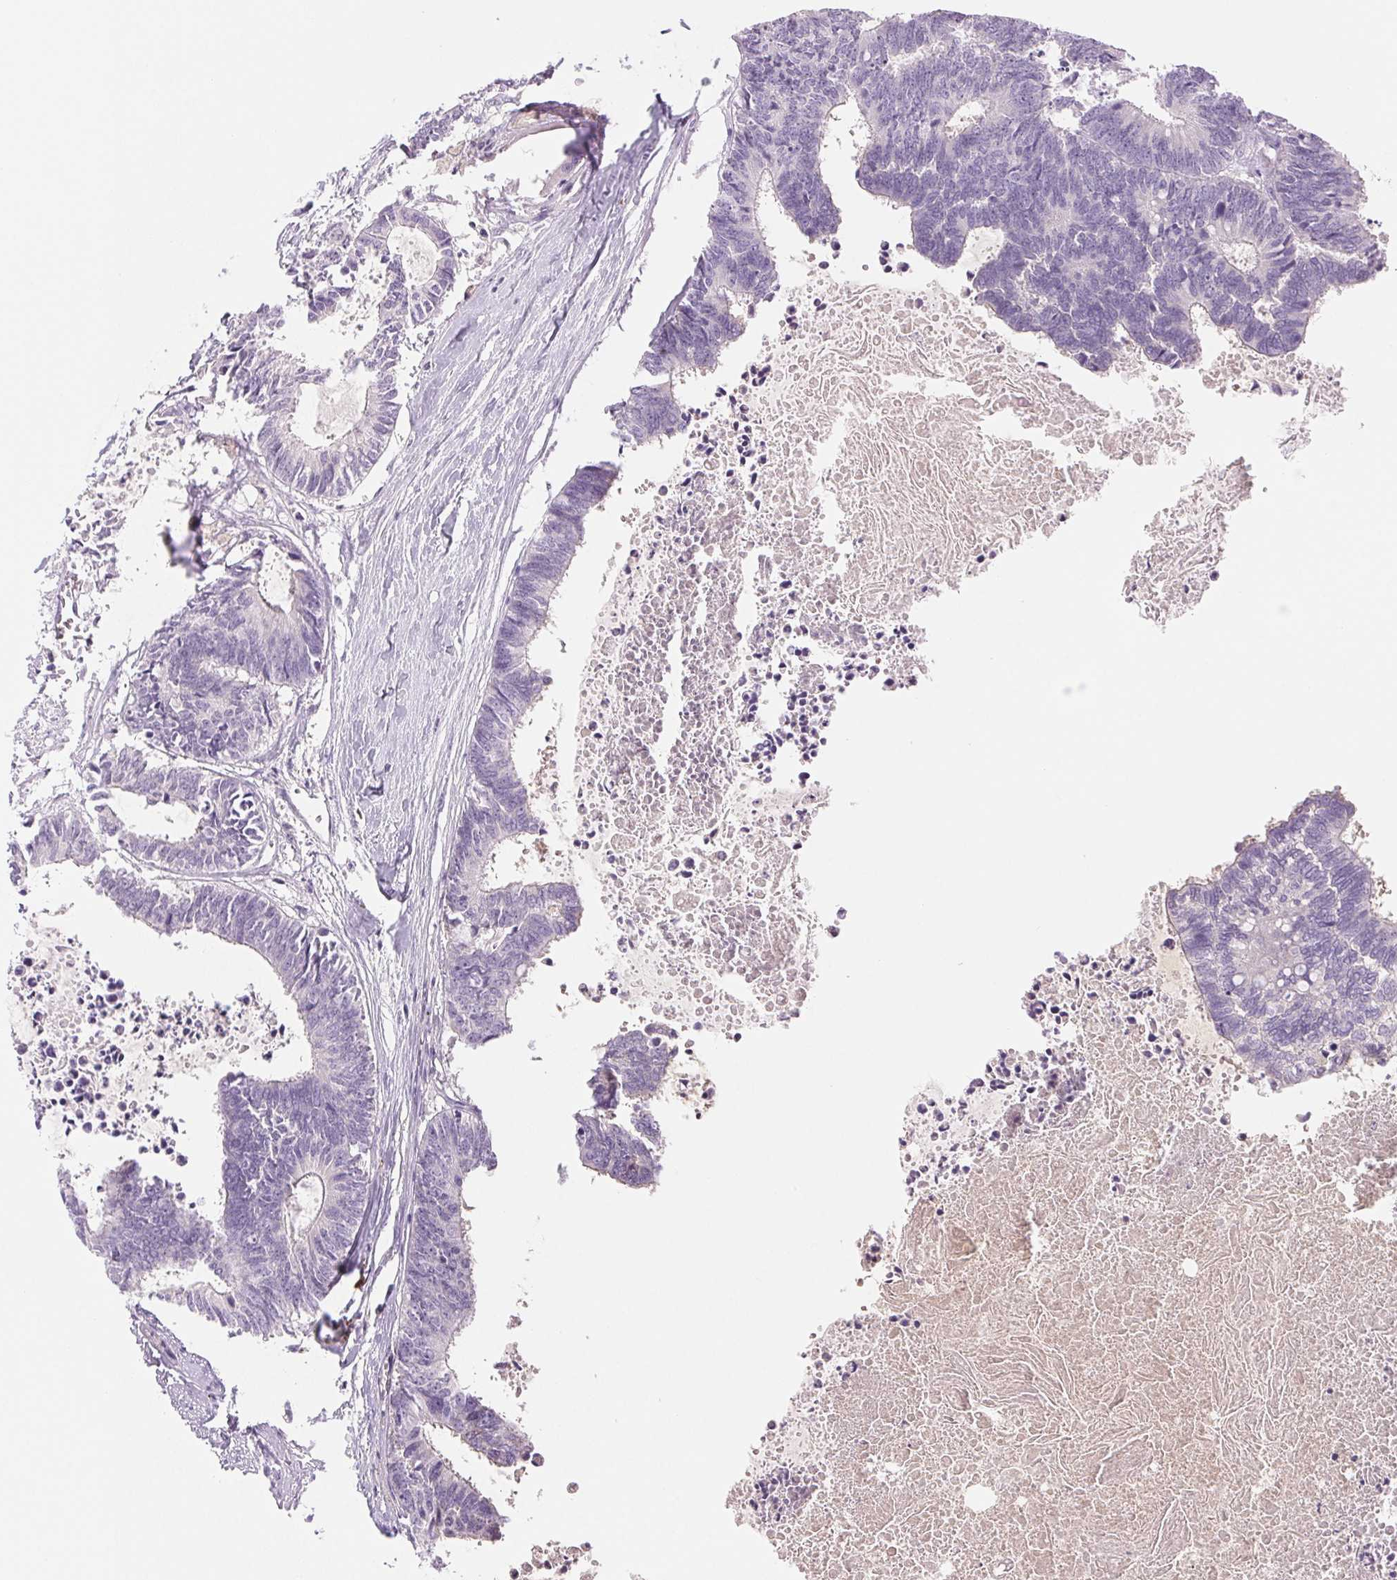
{"staining": {"intensity": "negative", "quantity": "none", "location": "none"}, "tissue": "colorectal cancer", "cell_type": "Tumor cells", "image_type": "cancer", "snomed": [{"axis": "morphology", "description": "Adenocarcinoma, NOS"}, {"axis": "topography", "description": "Colon"}, {"axis": "topography", "description": "Rectum"}], "caption": "The IHC photomicrograph has no significant expression in tumor cells of colorectal cancer (adenocarcinoma) tissue.", "gene": "IFIT1B", "patient": {"sex": "male", "age": 57}}